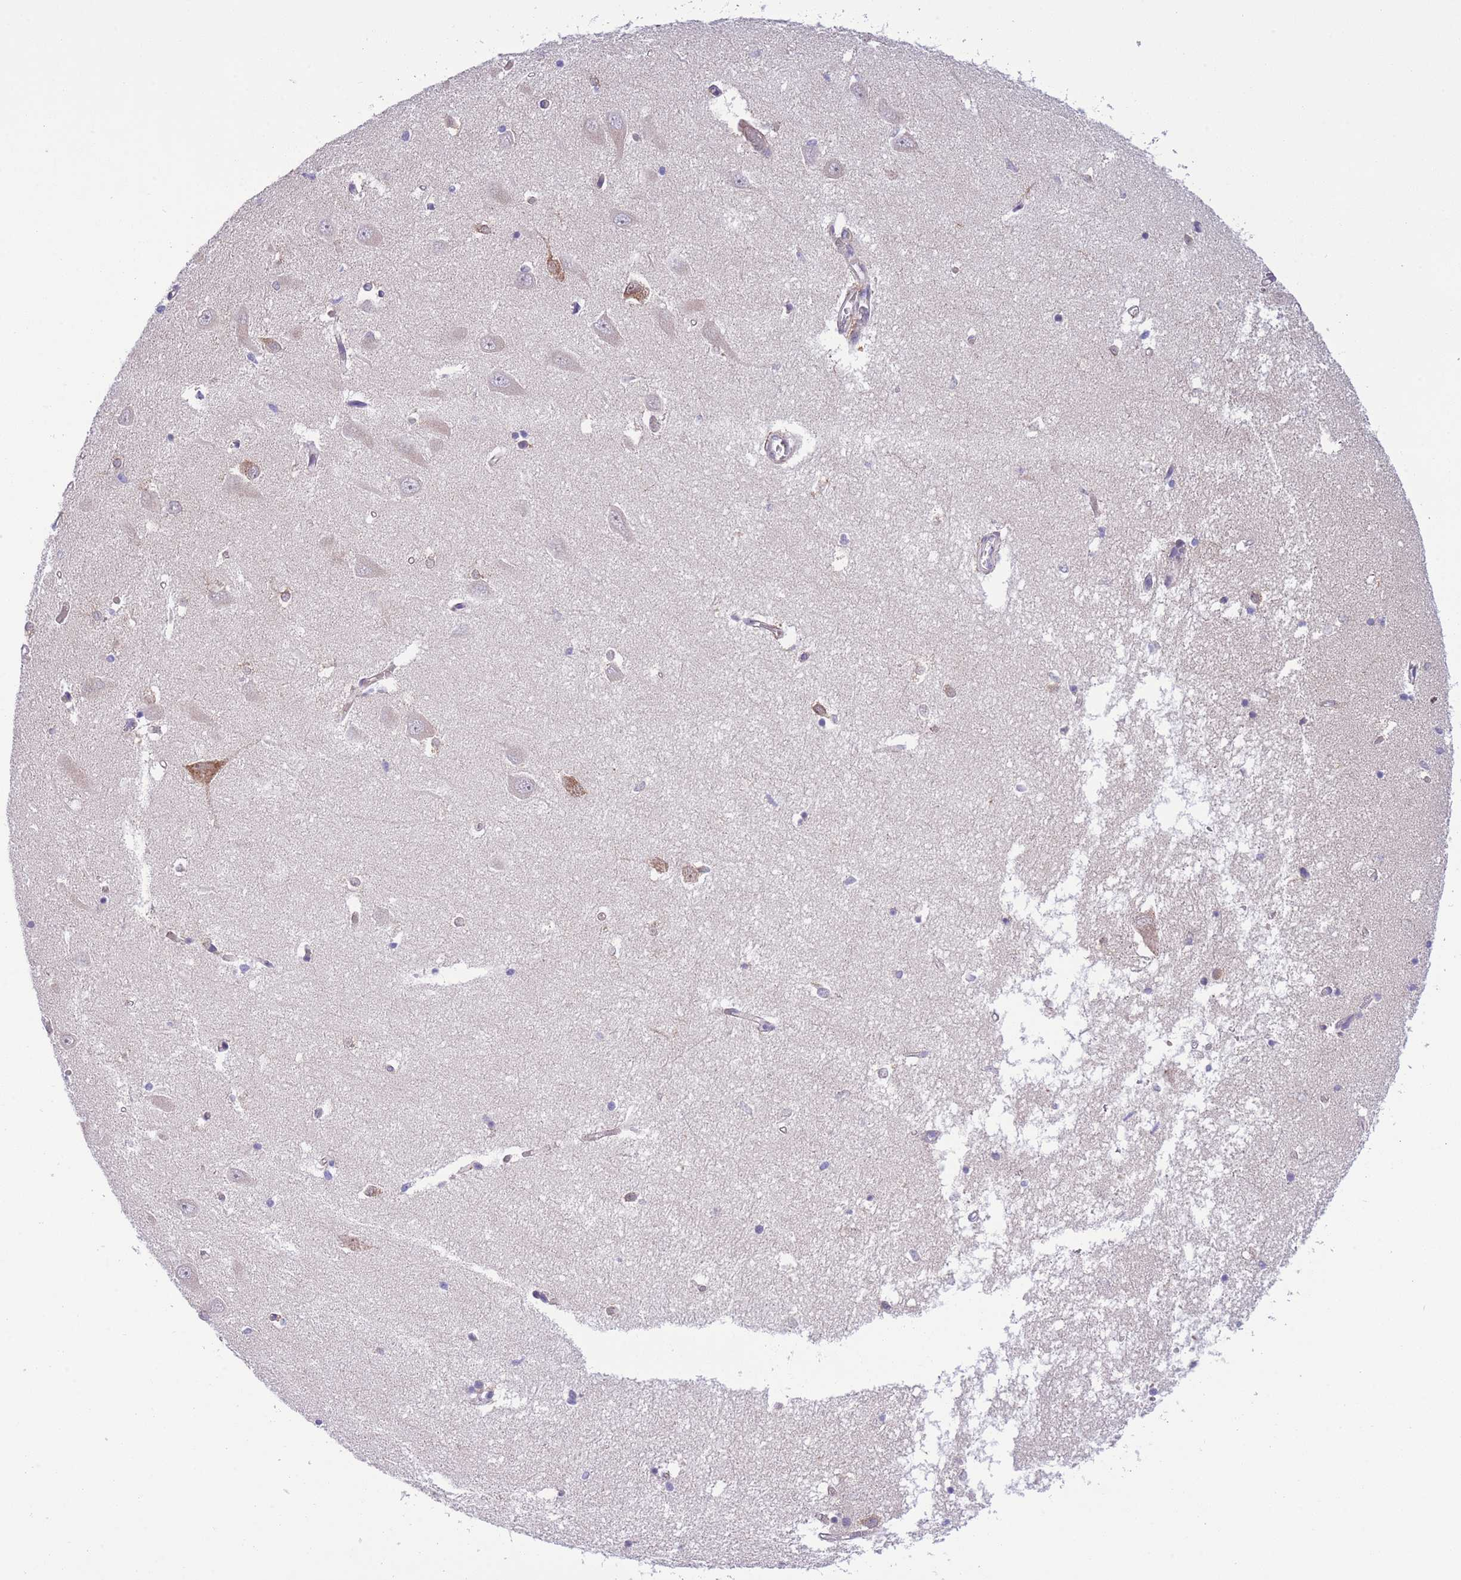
{"staining": {"intensity": "weak", "quantity": "<25%", "location": "cytoplasmic/membranous"}, "tissue": "hippocampus", "cell_type": "Glial cells", "image_type": "normal", "snomed": [{"axis": "morphology", "description": "Normal tissue, NOS"}, {"axis": "topography", "description": "Hippocampus"}], "caption": "This is a photomicrograph of immunohistochemistry (IHC) staining of benign hippocampus, which shows no expression in glial cells. Brightfield microscopy of IHC stained with DAB (brown) and hematoxylin (blue), captured at high magnification.", "gene": "WWOX", "patient": {"sex": "male", "age": 70}}